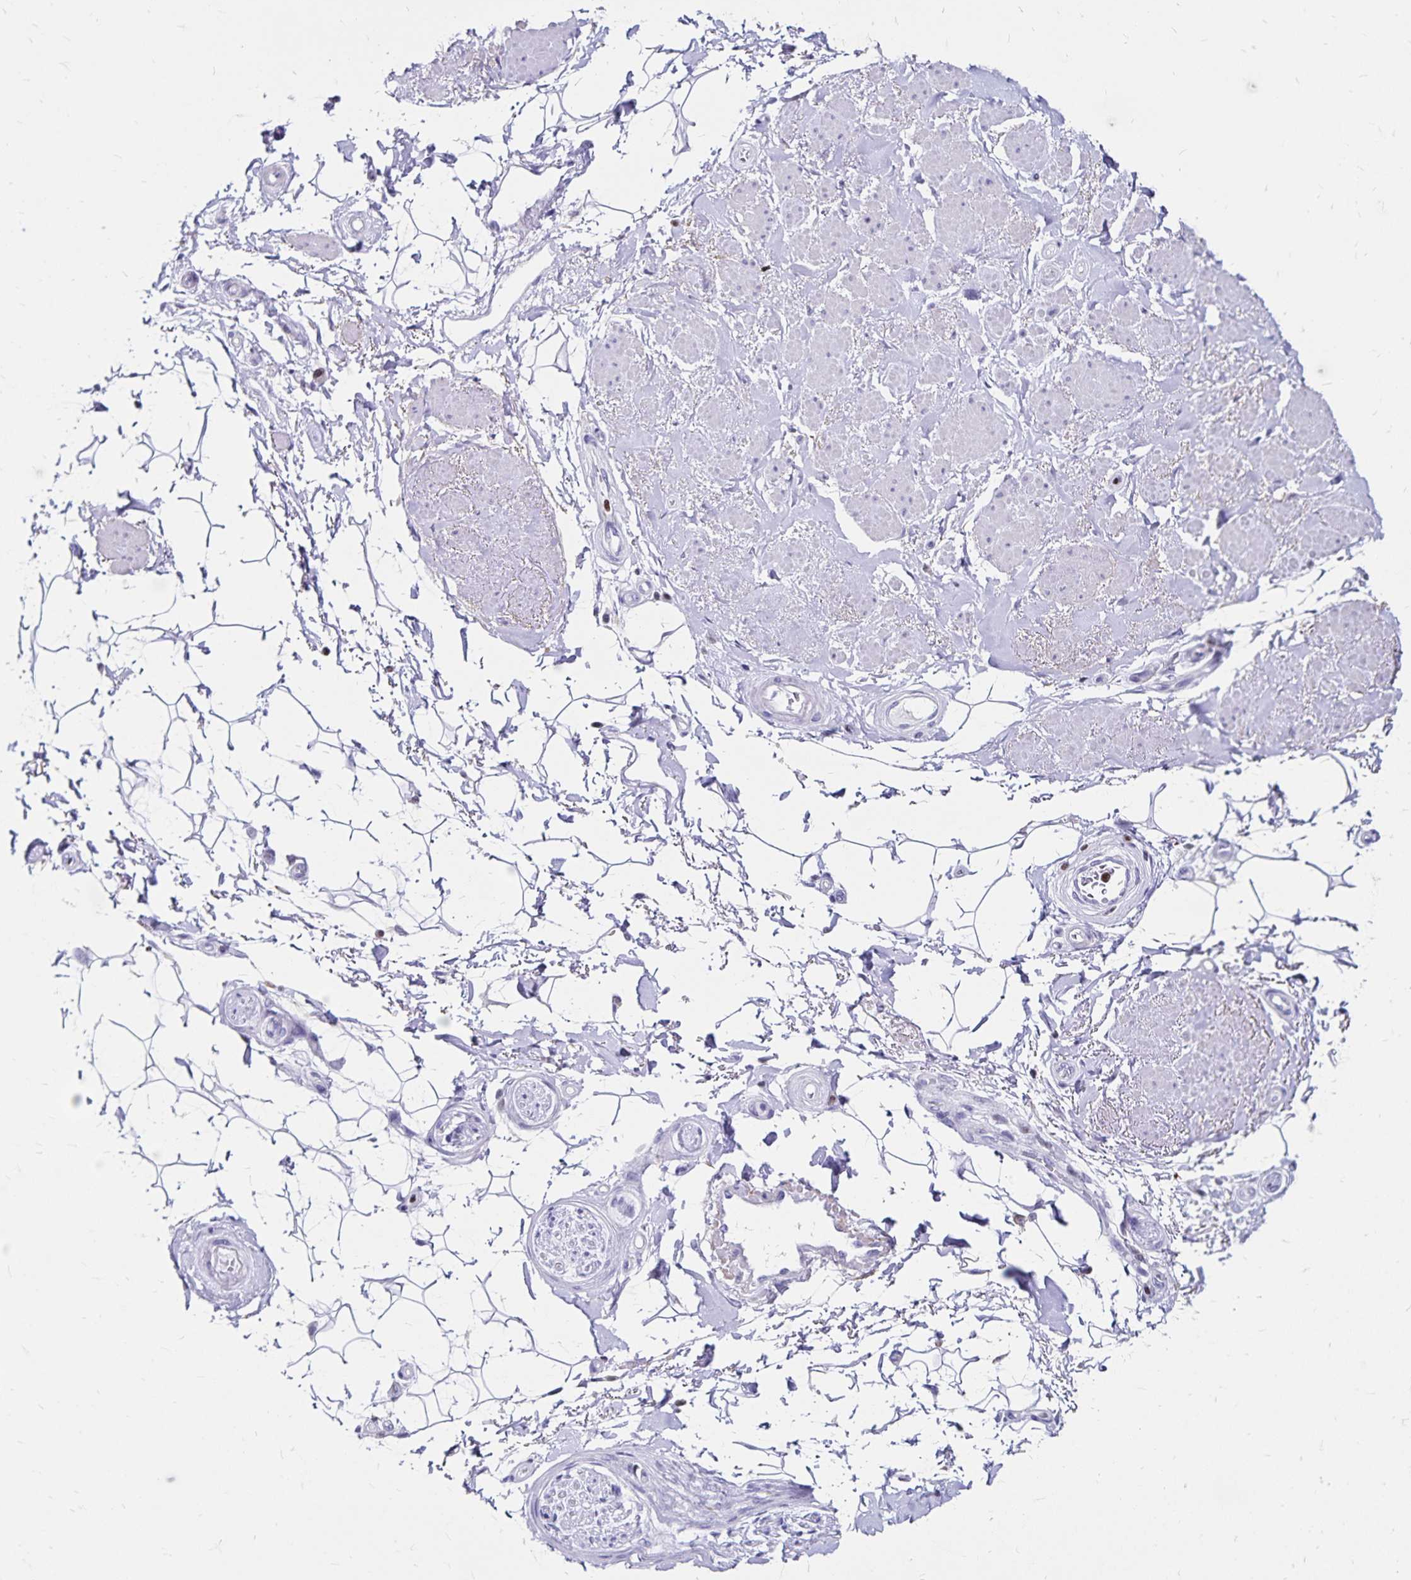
{"staining": {"intensity": "negative", "quantity": "none", "location": "none"}, "tissue": "adipose tissue", "cell_type": "Adipocytes", "image_type": "normal", "snomed": [{"axis": "morphology", "description": "Normal tissue, NOS"}, {"axis": "topography", "description": "Anal"}, {"axis": "topography", "description": "Peripheral nerve tissue"}], "caption": "High power microscopy photomicrograph of an immunohistochemistry (IHC) micrograph of unremarkable adipose tissue, revealing no significant staining in adipocytes. (Brightfield microscopy of DAB (3,3'-diaminobenzidine) IHC at high magnification).", "gene": "IKZF1", "patient": {"sex": "male", "age": 51}}